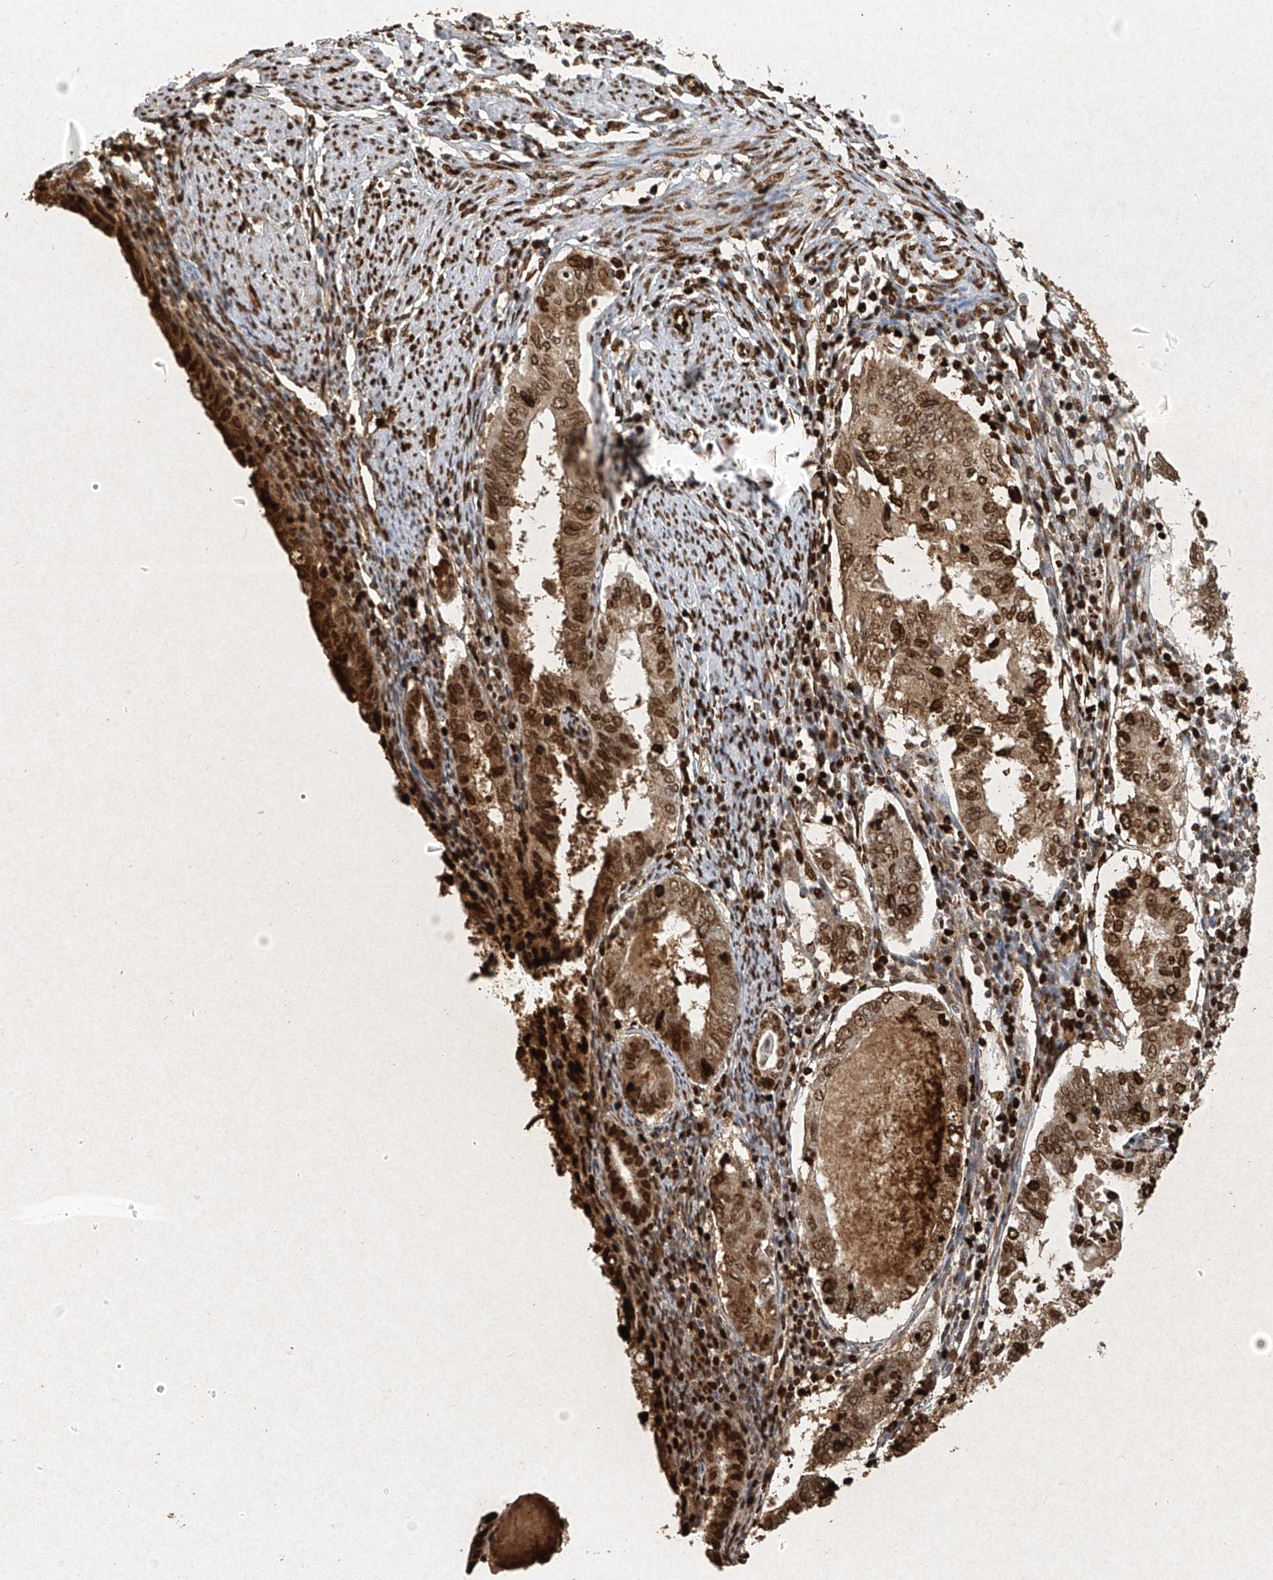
{"staining": {"intensity": "strong", "quantity": ">75%", "location": "nuclear"}, "tissue": "endometrial cancer", "cell_type": "Tumor cells", "image_type": "cancer", "snomed": [{"axis": "morphology", "description": "Adenocarcinoma, NOS"}, {"axis": "topography", "description": "Endometrium"}], "caption": "Immunohistochemistry (IHC) staining of endometrial cancer (adenocarcinoma), which displays high levels of strong nuclear expression in about >75% of tumor cells indicating strong nuclear protein expression. The staining was performed using DAB (brown) for protein detection and nuclei were counterstained in hematoxylin (blue).", "gene": "ATRIP", "patient": {"sex": "female", "age": 86}}